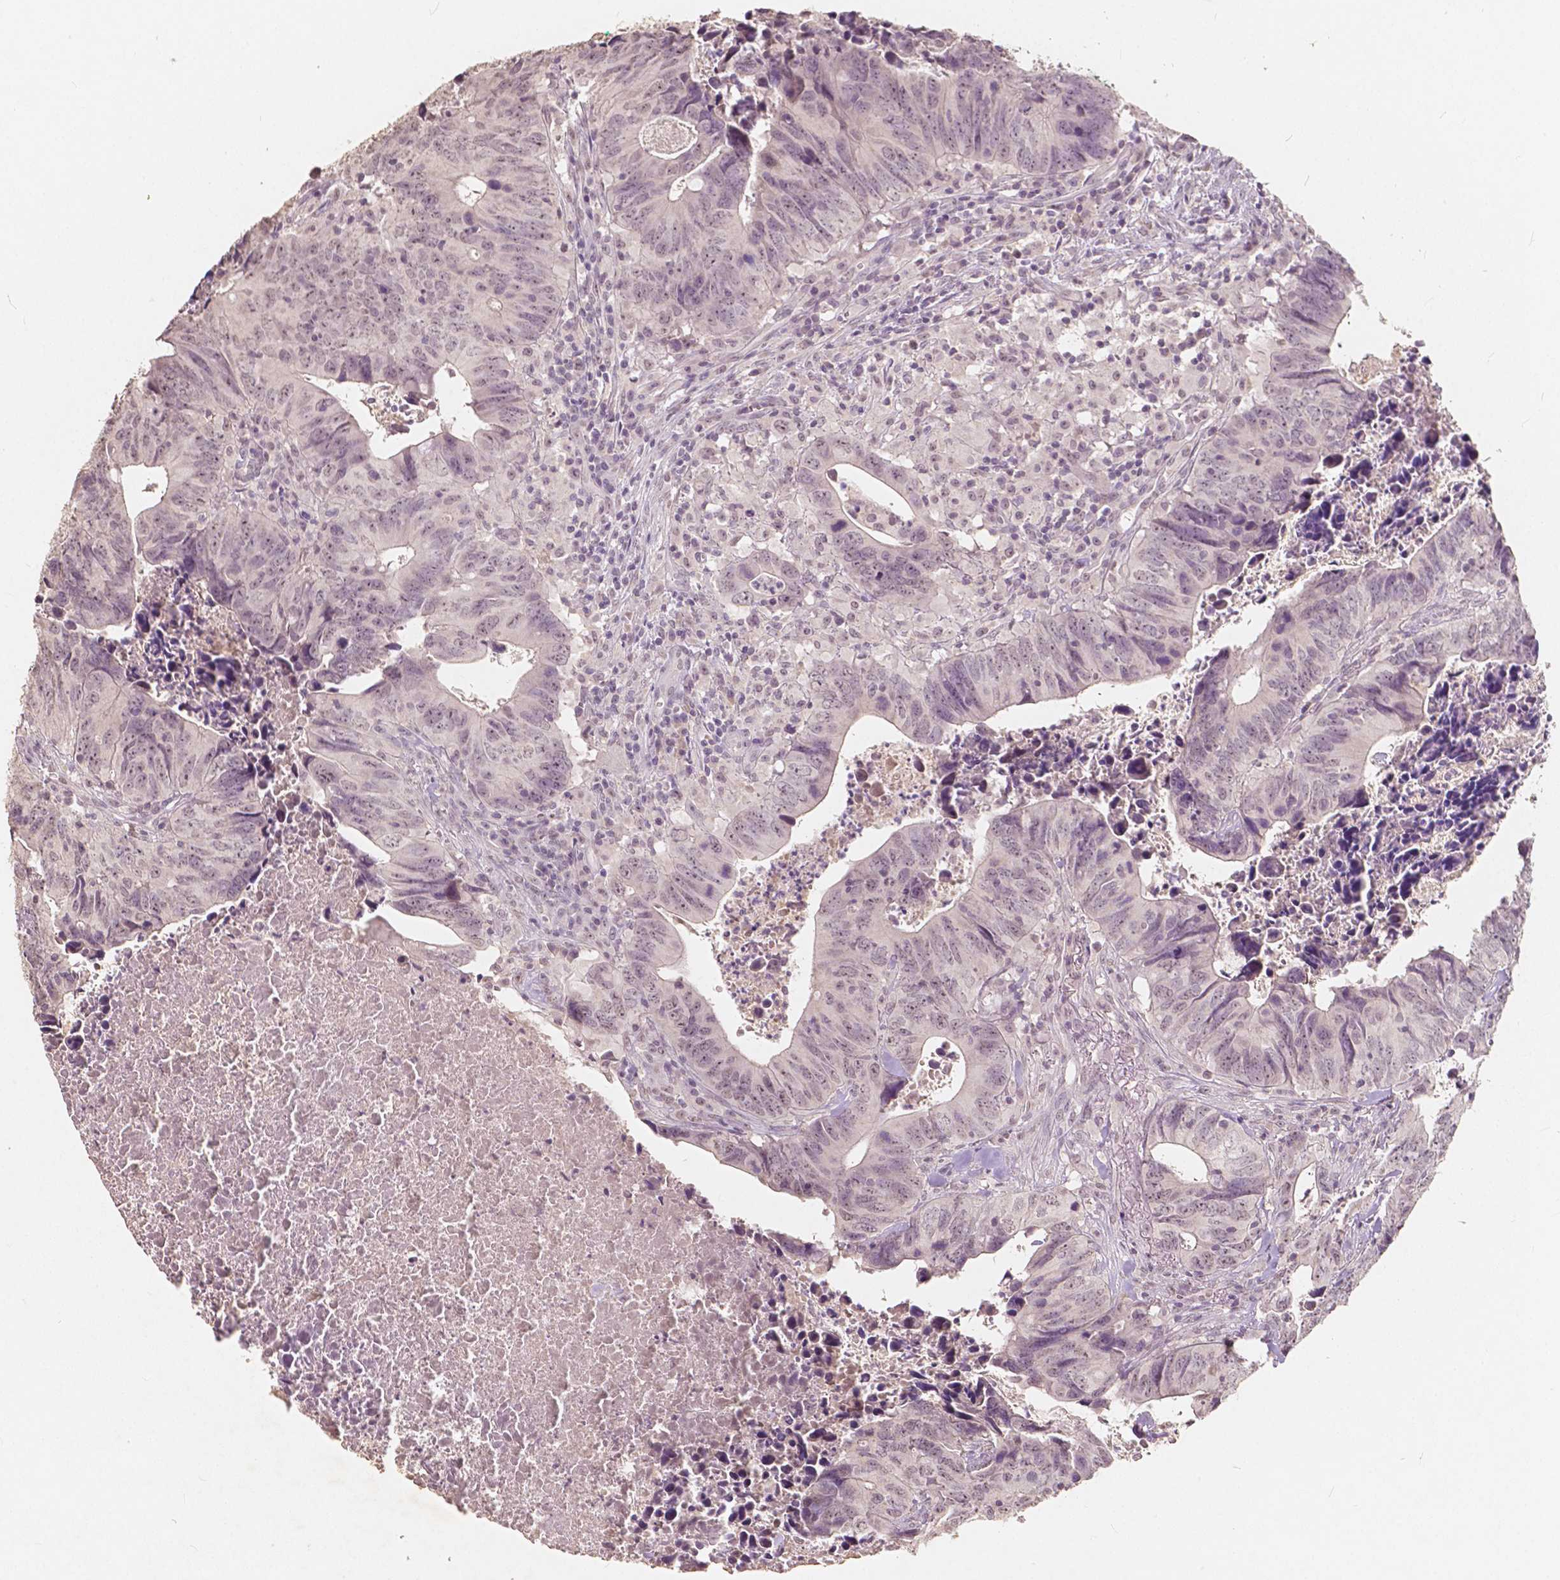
{"staining": {"intensity": "weak", "quantity": "25%-75%", "location": "nuclear"}, "tissue": "colorectal cancer", "cell_type": "Tumor cells", "image_type": "cancer", "snomed": [{"axis": "morphology", "description": "Adenocarcinoma, NOS"}, {"axis": "topography", "description": "Colon"}], "caption": "Immunohistochemistry micrograph of neoplastic tissue: colorectal cancer stained using IHC exhibits low levels of weak protein expression localized specifically in the nuclear of tumor cells, appearing as a nuclear brown color.", "gene": "SOX15", "patient": {"sex": "female", "age": 82}}